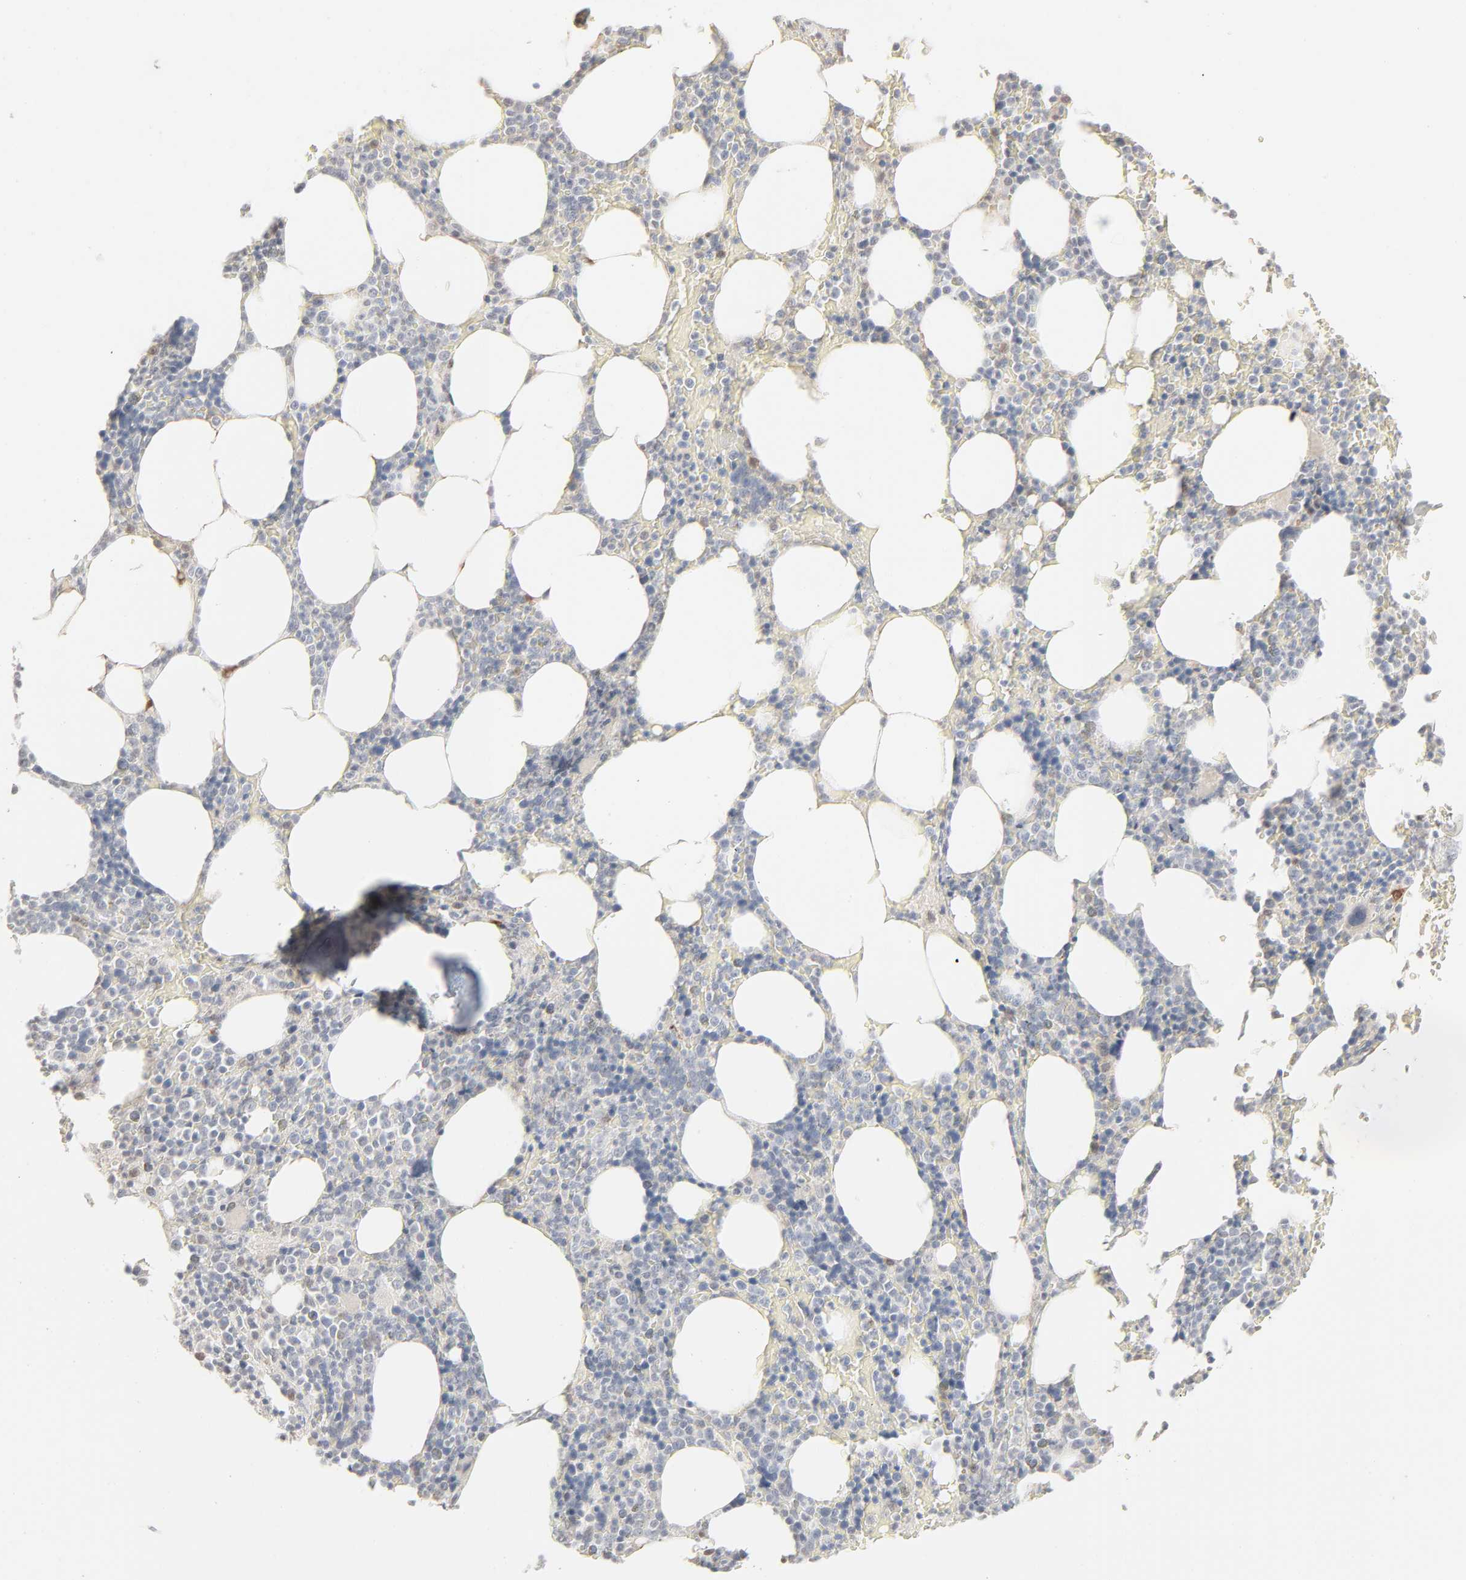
{"staining": {"intensity": "negative", "quantity": "none", "location": "none"}, "tissue": "bone marrow", "cell_type": "Hematopoietic cells", "image_type": "normal", "snomed": [{"axis": "morphology", "description": "Normal tissue, NOS"}, {"axis": "topography", "description": "Bone marrow"}], "caption": "This photomicrograph is of benign bone marrow stained with immunohistochemistry (IHC) to label a protein in brown with the nuclei are counter-stained blue. There is no positivity in hematopoietic cells.", "gene": "LGALS2", "patient": {"sex": "female", "age": 66}}